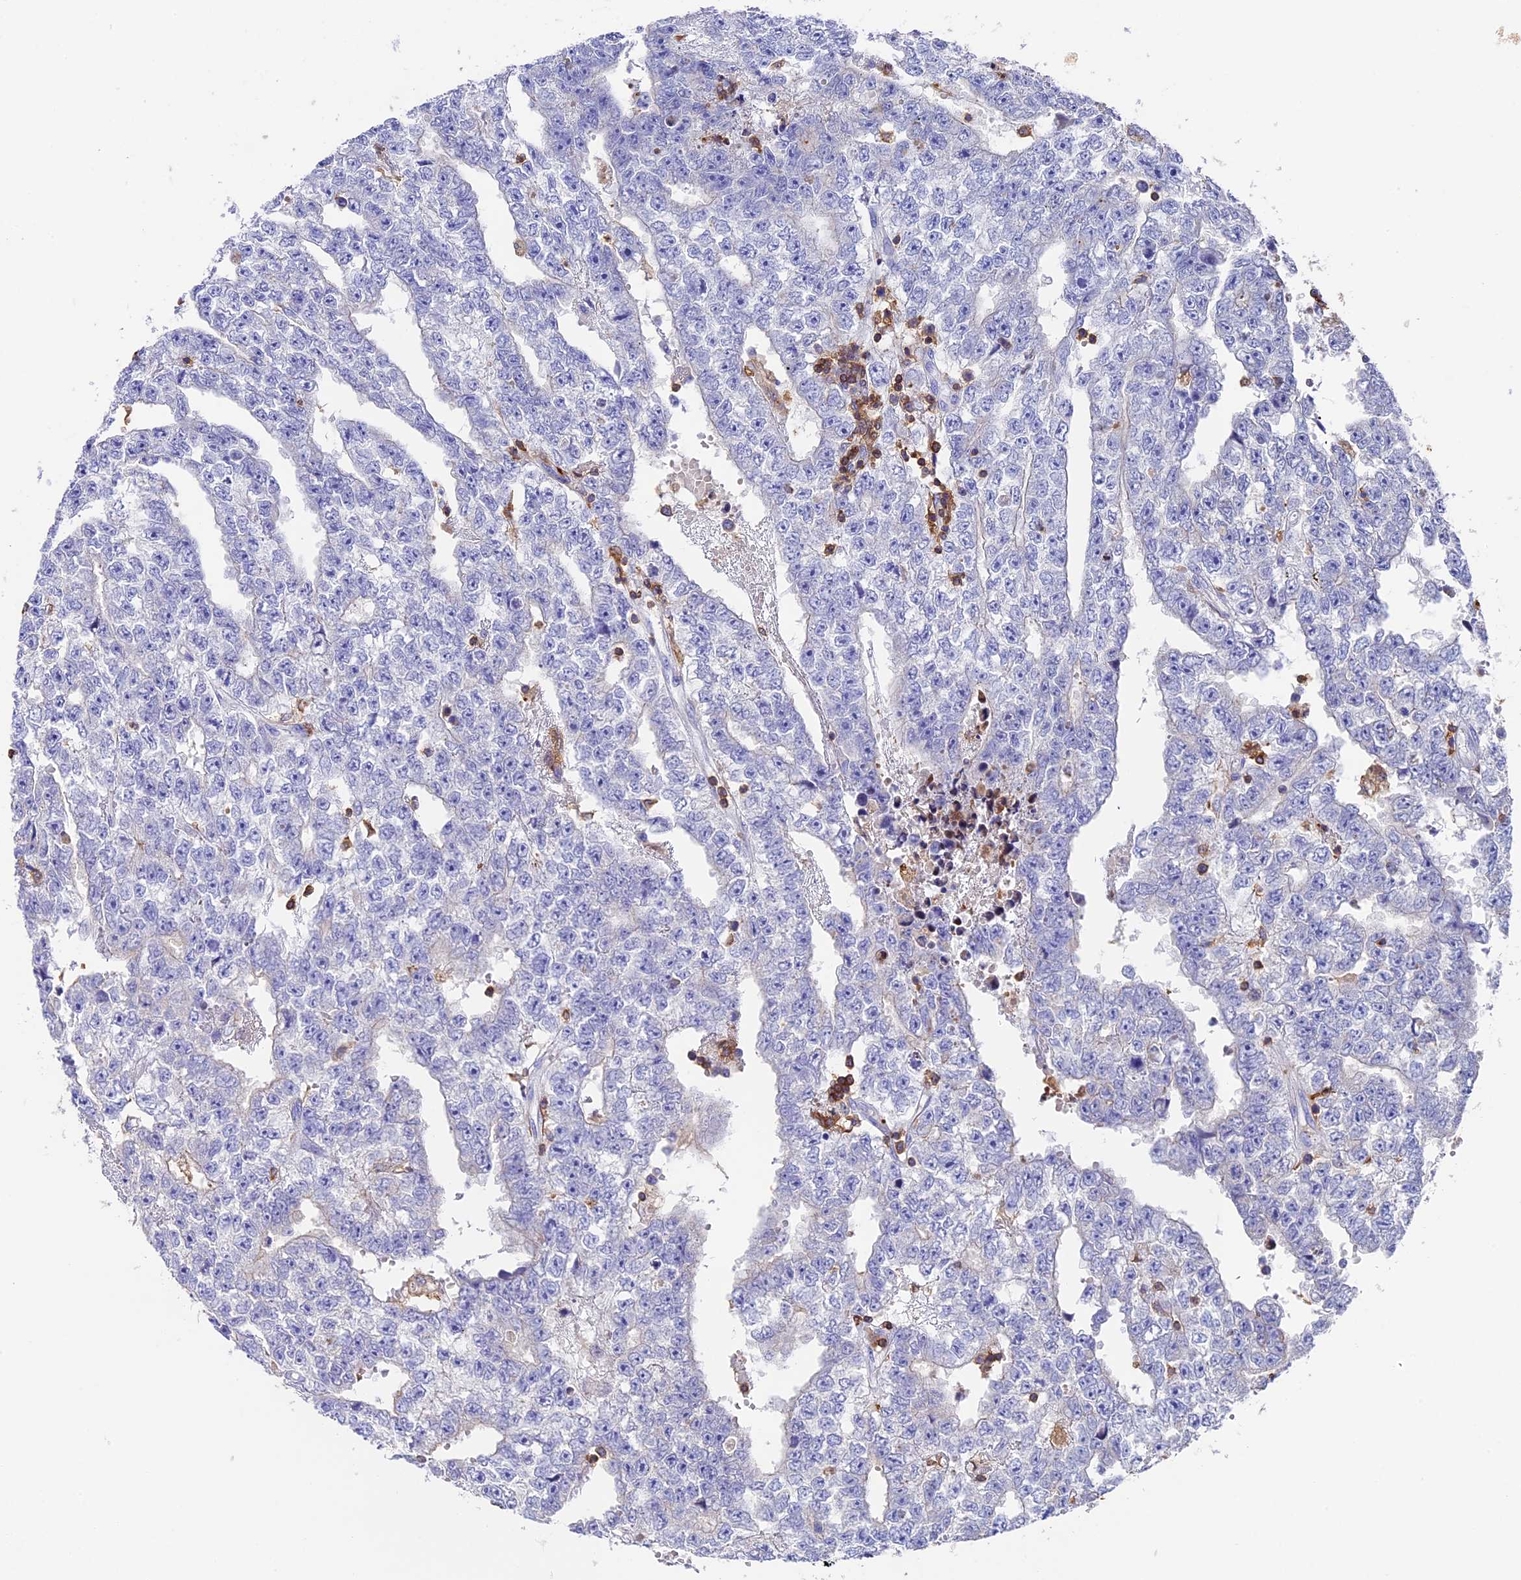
{"staining": {"intensity": "negative", "quantity": "none", "location": "none"}, "tissue": "testis cancer", "cell_type": "Tumor cells", "image_type": "cancer", "snomed": [{"axis": "morphology", "description": "Carcinoma, Embryonal, NOS"}, {"axis": "topography", "description": "Testis"}], "caption": "High magnification brightfield microscopy of testis cancer stained with DAB (3,3'-diaminobenzidine) (brown) and counterstained with hematoxylin (blue): tumor cells show no significant staining. (DAB immunohistochemistry (IHC) with hematoxylin counter stain).", "gene": "ADAT1", "patient": {"sex": "male", "age": 25}}